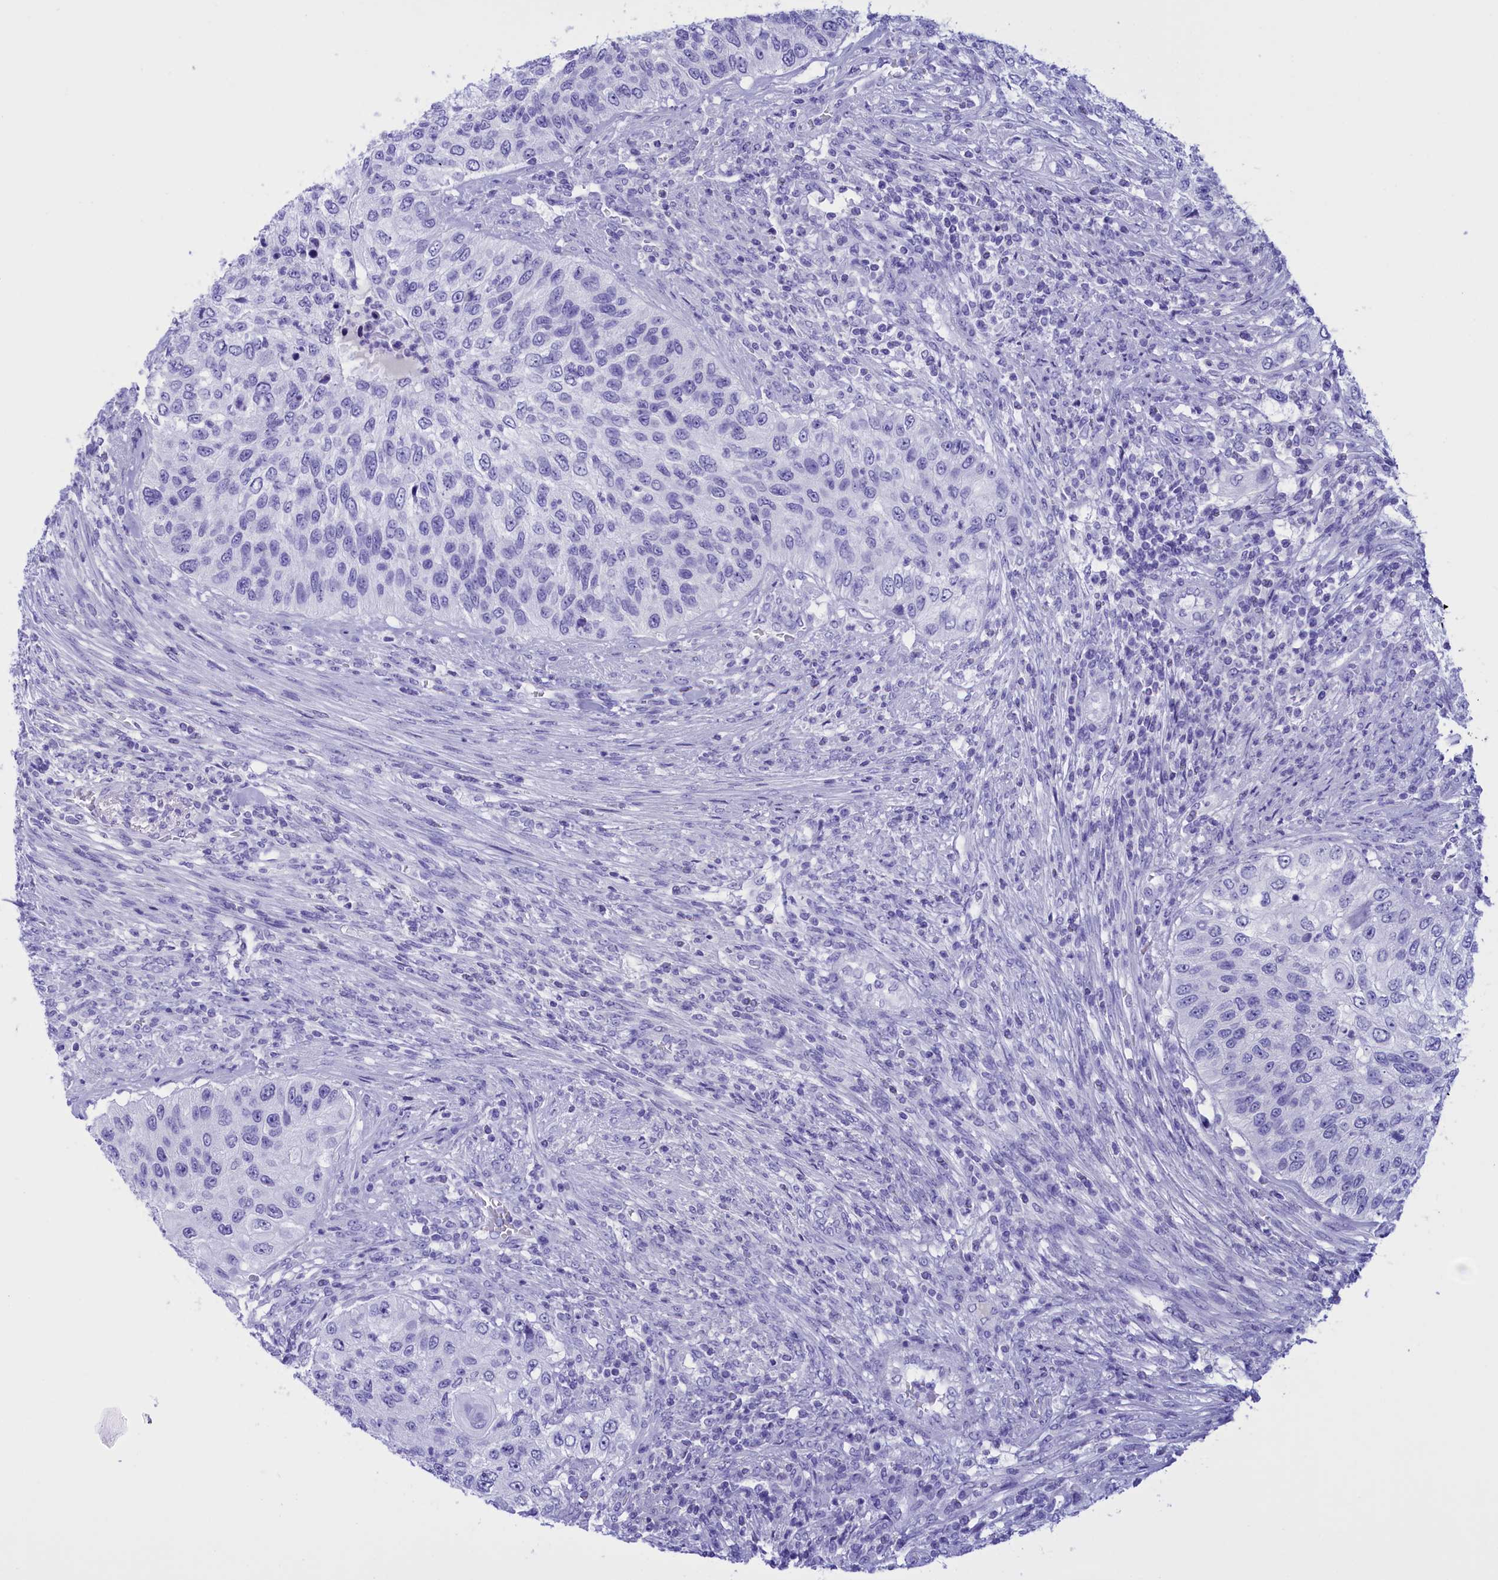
{"staining": {"intensity": "negative", "quantity": "none", "location": "none"}, "tissue": "urothelial cancer", "cell_type": "Tumor cells", "image_type": "cancer", "snomed": [{"axis": "morphology", "description": "Urothelial carcinoma, High grade"}, {"axis": "topography", "description": "Urinary bladder"}], "caption": "This is an IHC photomicrograph of urothelial cancer. There is no expression in tumor cells.", "gene": "BRI3", "patient": {"sex": "female", "age": 60}}